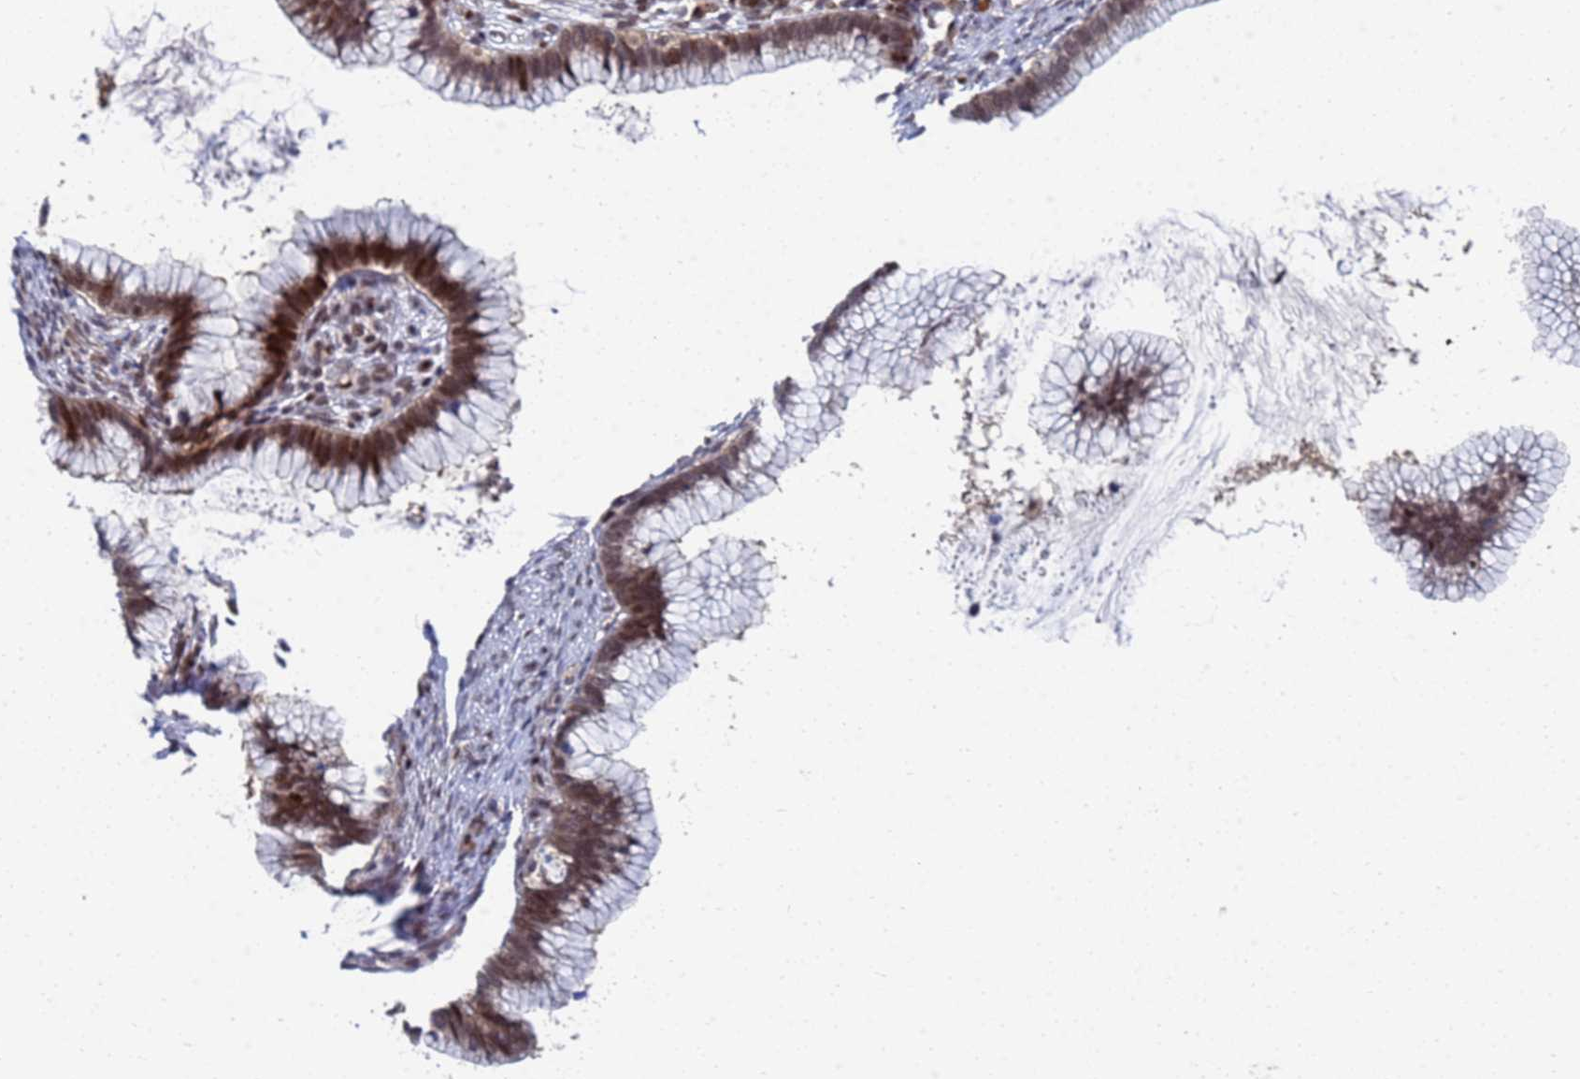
{"staining": {"intensity": "moderate", "quantity": ">75%", "location": "nuclear"}, "tissue": "cervical cancer", "cell_type": "Tumor cells", "image_type": "cancer", "snomed": [{"axis": "morphology", "description": "Adenocarcinoma, NOS"}, {"axis": "topography", "description": "Cervix"}], "caption": "This is an image of IHC staining of cervical cancer (adenocarcinoma), which shows moderate staining in the nuclear of tumor cells.", "gene": "AP5Z1", "patient": {"sex": "female", "age": 36}}